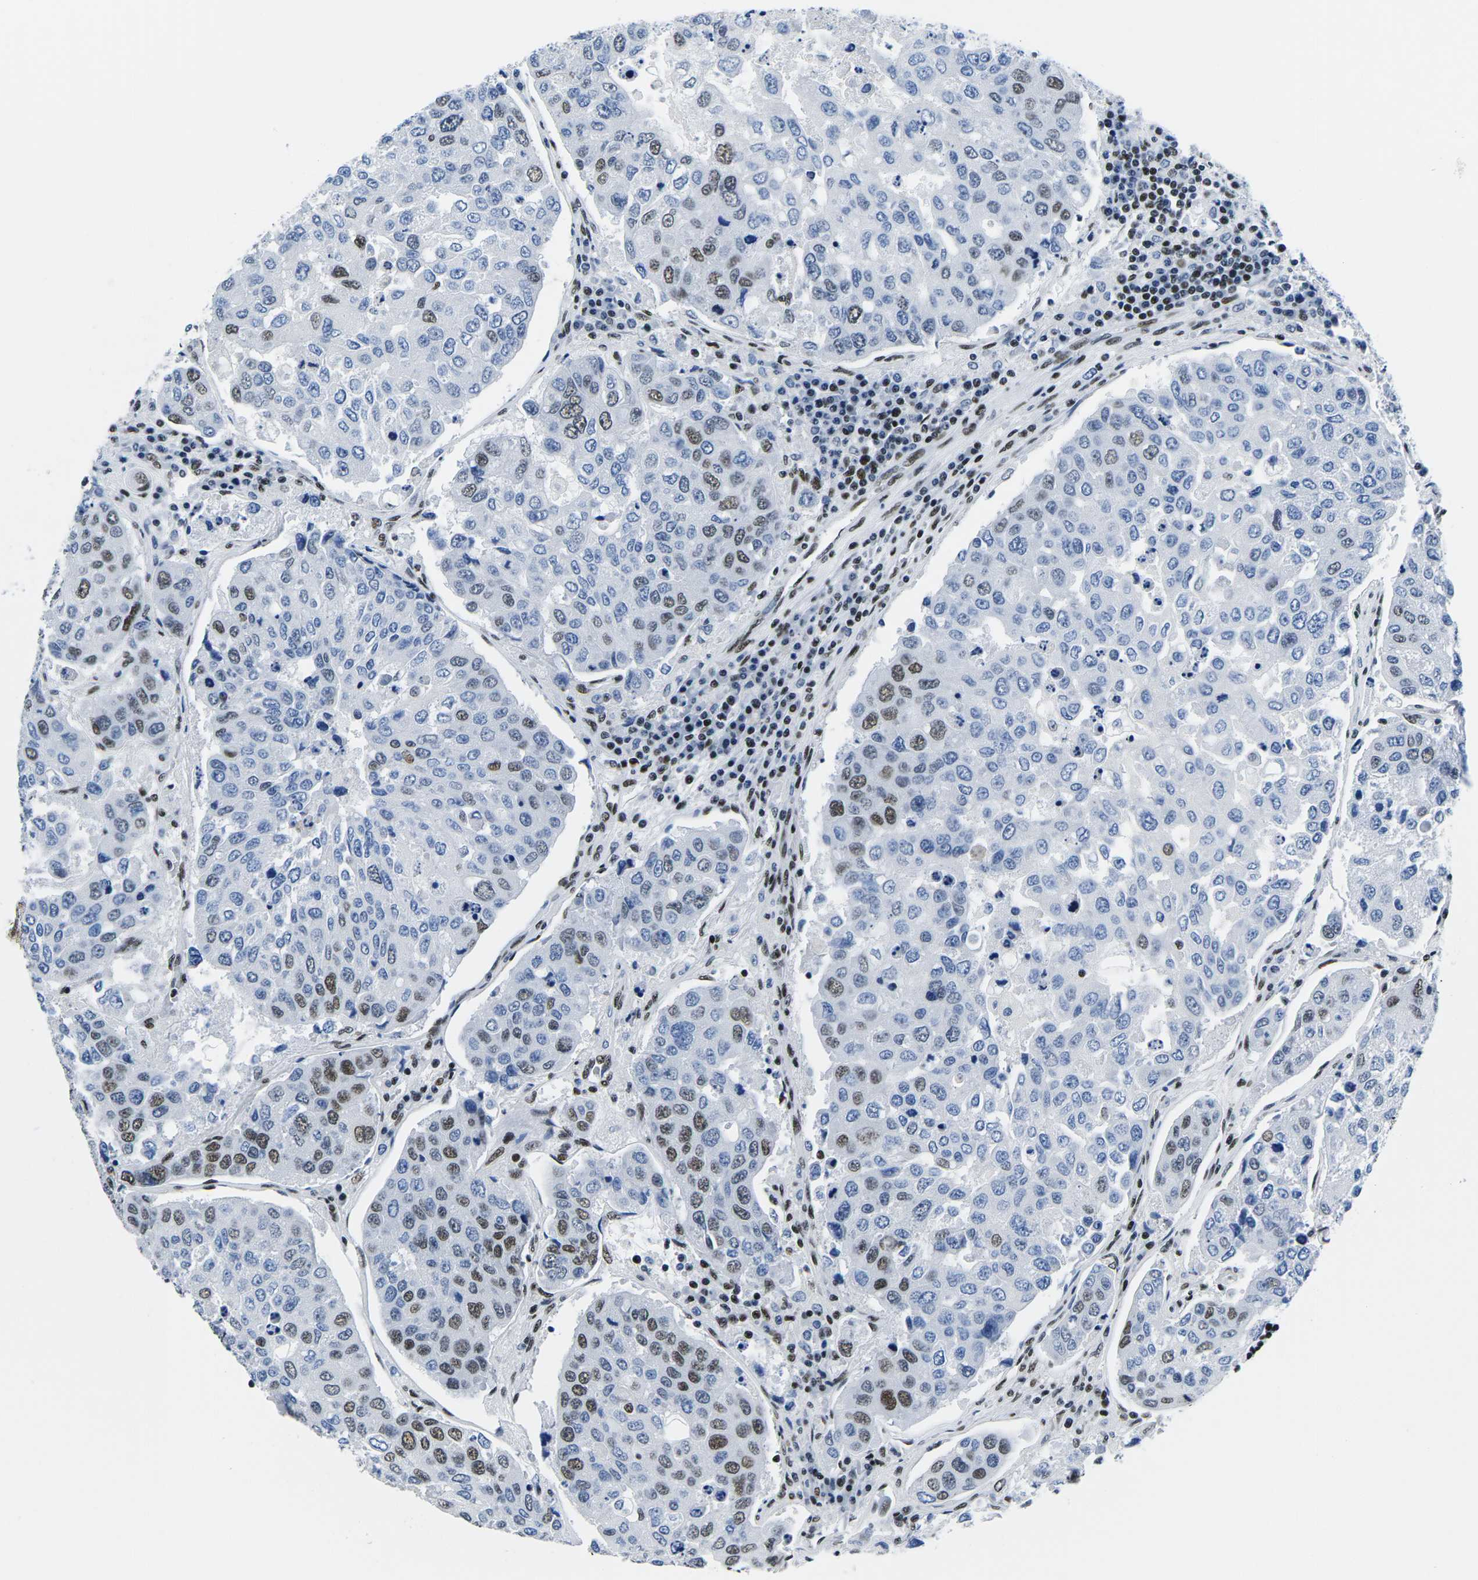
{"staining": {"intensity": "moderate", "quantity": "25%-75%", "location": "nuclear"}, "tissue": "urothelial cancer", "cell_type": "Tumor cells", "image_type": "cancer", "snomed": [{"axis": "morphology", "description": "Urothelial carcinoma, High grade"}, {"axis": "topography", "description": "Lymph node"}, {"axis": "topography", "description": "Urinary bladder"}], "caption": "Immunohistochemical staining of human urothelial cancer shows medium levels of moderate nuclear staining in approximately 25%-75% of tumor cells. The protein is stained brown, and the nuclei are stained in blue (DAB (3,3'-diaminobenzidine) IHC with brightfield microscopy, high magnification).", "gene": "ATF1", "patient": {"sex": "male", "age": 51}}